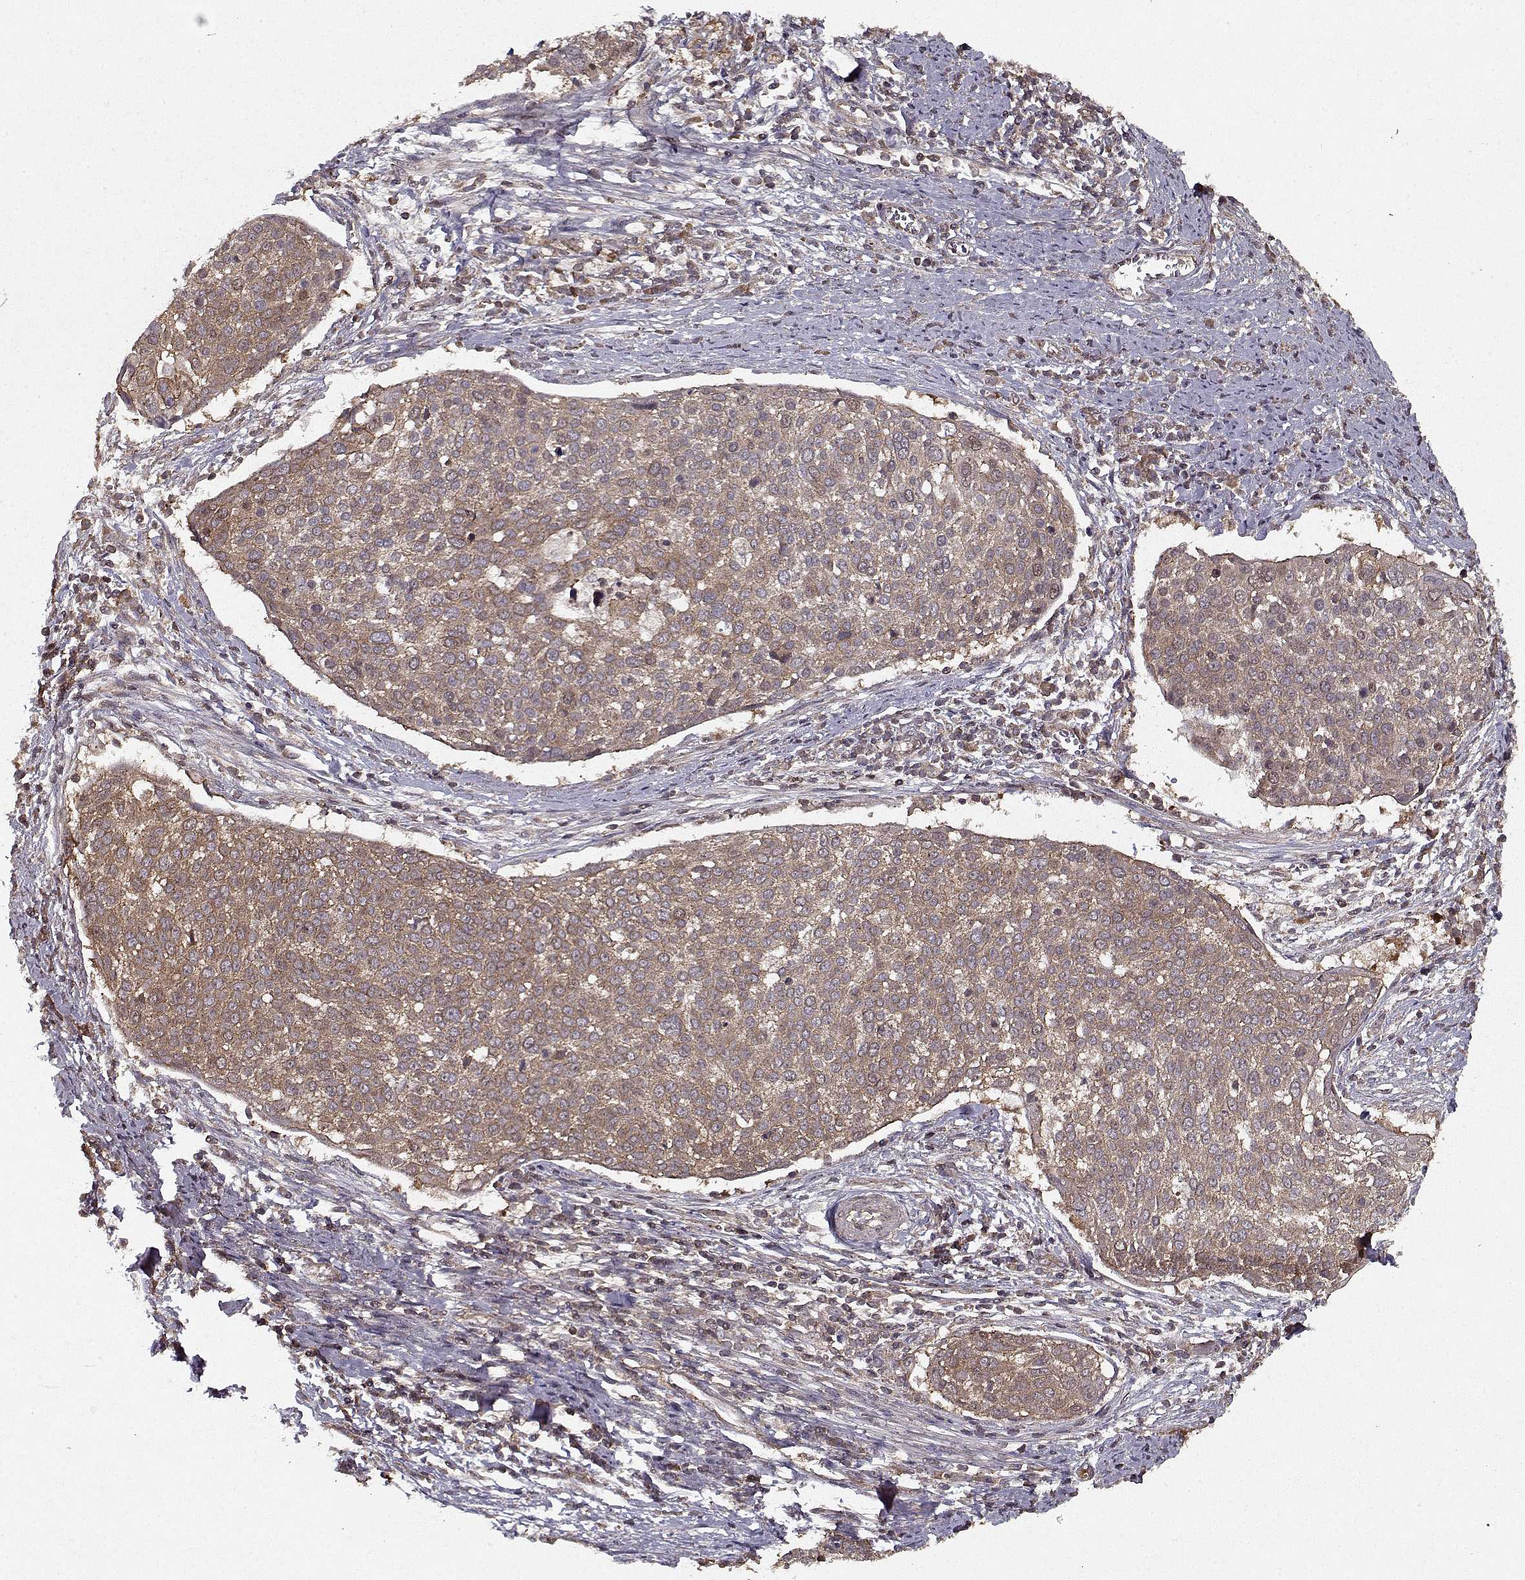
{"staining": {"intensity": "weak", "quantity": ">75%", "location": "cytoplasmic/membranous"}, "tissue": "cervical cancer", "cell_type": "Tumor cells", "image_type": "cancer", "snomed": [{"axis": "morphology", "description": "Squamous cell carcinoma, NOS"}, {"axis": "topography", "description": "Cervix"}], "caption": "DAB immunohistochemical staining of human cervical cancer (squamous cell carcinoma) exhibits weak cytoplasmic/membranous protein staining in about >75% of tumor cells.", "gene": "PPP1R12A", "patient": {"sex": "female", "age": 39}}